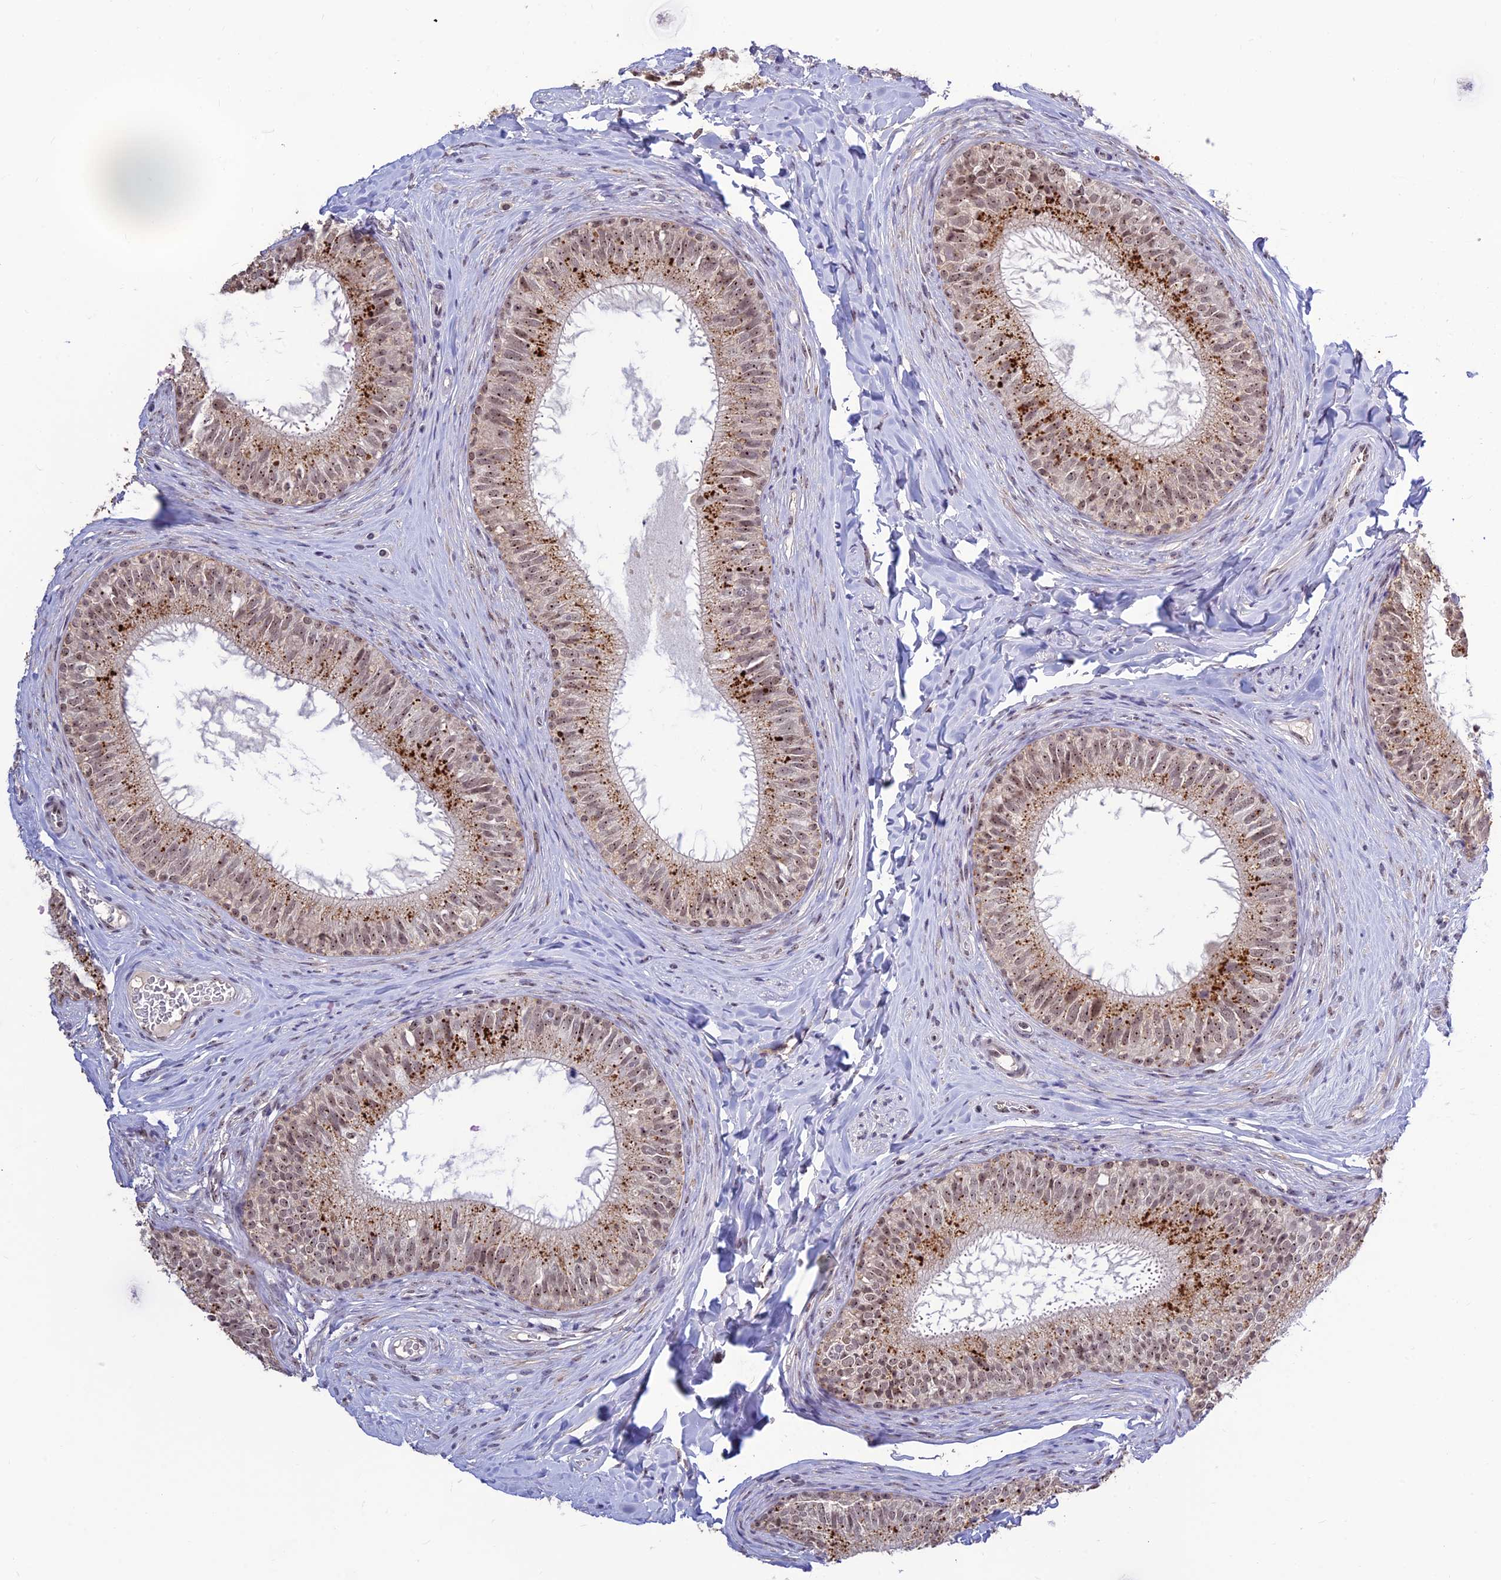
{"staining": {"intensity": "moderate", "quantity": "25%-75%", "location": "cytoplasmic/membranous,nuclear"}, "tissue": "epididymis", "cell_type": "Glandular cells", "image_type": "normal", "snomed": [{"axis": "morphology", "description": "Normal tissue, NOS"}, {"axis": "topography", "description": "Epididymis"}], "caption": "A micrograph showing moderate cytoplasmic/membranous,nuclear staining in approximately 25%-75% of glandular cells in unremarkable epididymis, as visualized by brown immunohistochemical staining.", "gene": "POLR1G", "patient": {"sex": "male", "age": 34}}